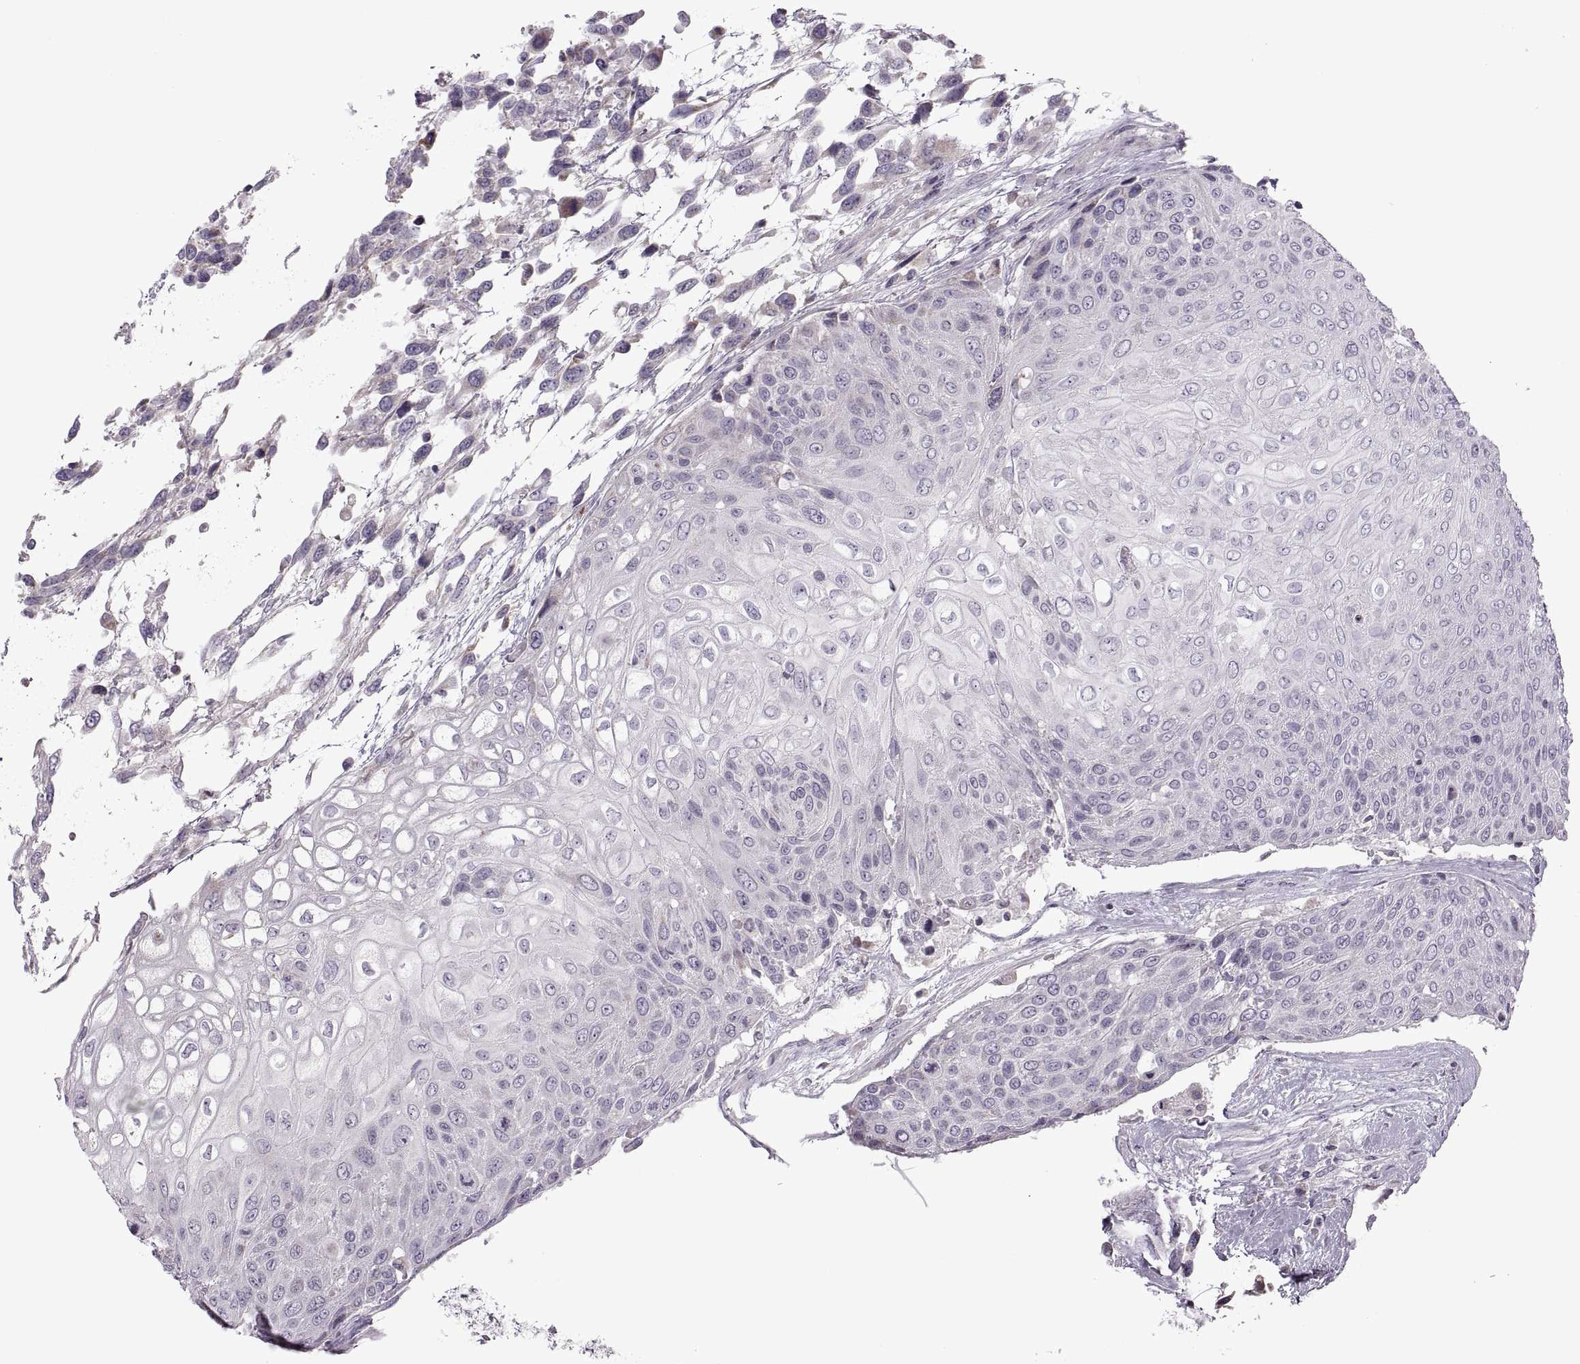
{"staining": {"intensity": "negative", "quantity": "none", "location": "none"}, "tissue": "urothelial cancer", "cell_type": "Tumor cells", "image_type": "cancer", "snomed": [{"axis": "morphology", "description": "Urothelial carcinoma, High grade"}, {"axis": "topography", "description": "Urinary bladder"}], "caption": "DAB (3,3'-diaminobenzidine) immunohistochemical staining of urothelial cancer reveals no significant staining in tumor cells. (DAB immunohistochemistry (IHC) with hematoxylin counter stain).", "gene": "PIERCE1", "patient": {"sex": "female", "age": 70}}